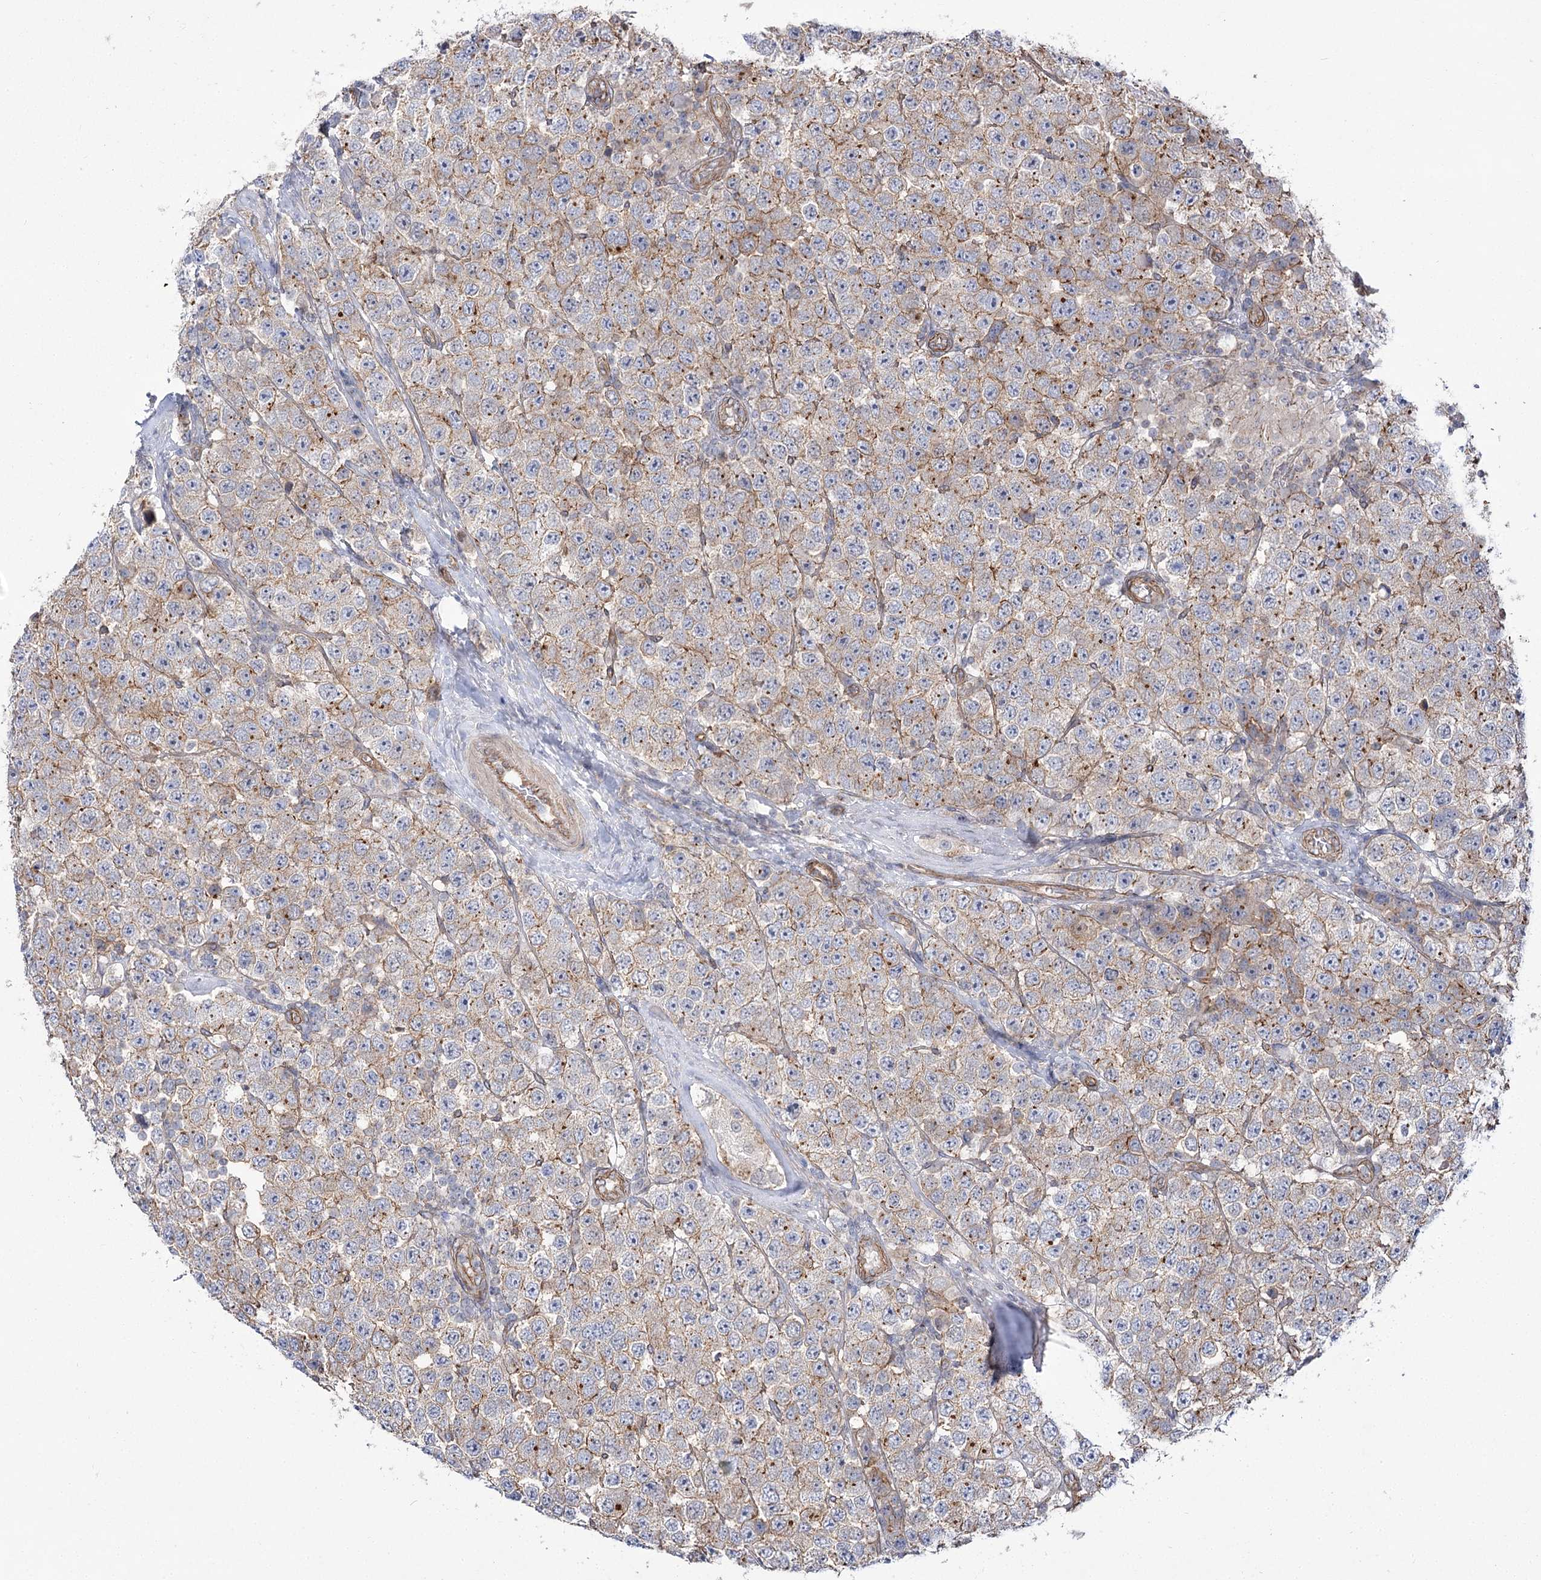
{"staining": {"intensity": "weak", "quantity": "25%-75%", "location": "cytoplasmic/membranous"}, "tissue": "testis cancer", "cell_type": "Tumor cells", "image_type": "cancer", "snomed": [{"axis": "morphology", "description": "Seminoma, NOS"}, {"axis": "topography", "description": "Testis"}], "caption": "Protein expression analysis of human testis cancer (seminoma) reveals weak cytoplasmic/membranous staining in approximately 25%-75% of tumor cells.", "gene": "SH3BP5L", "patient": {"sex": "male", "age": 28}}